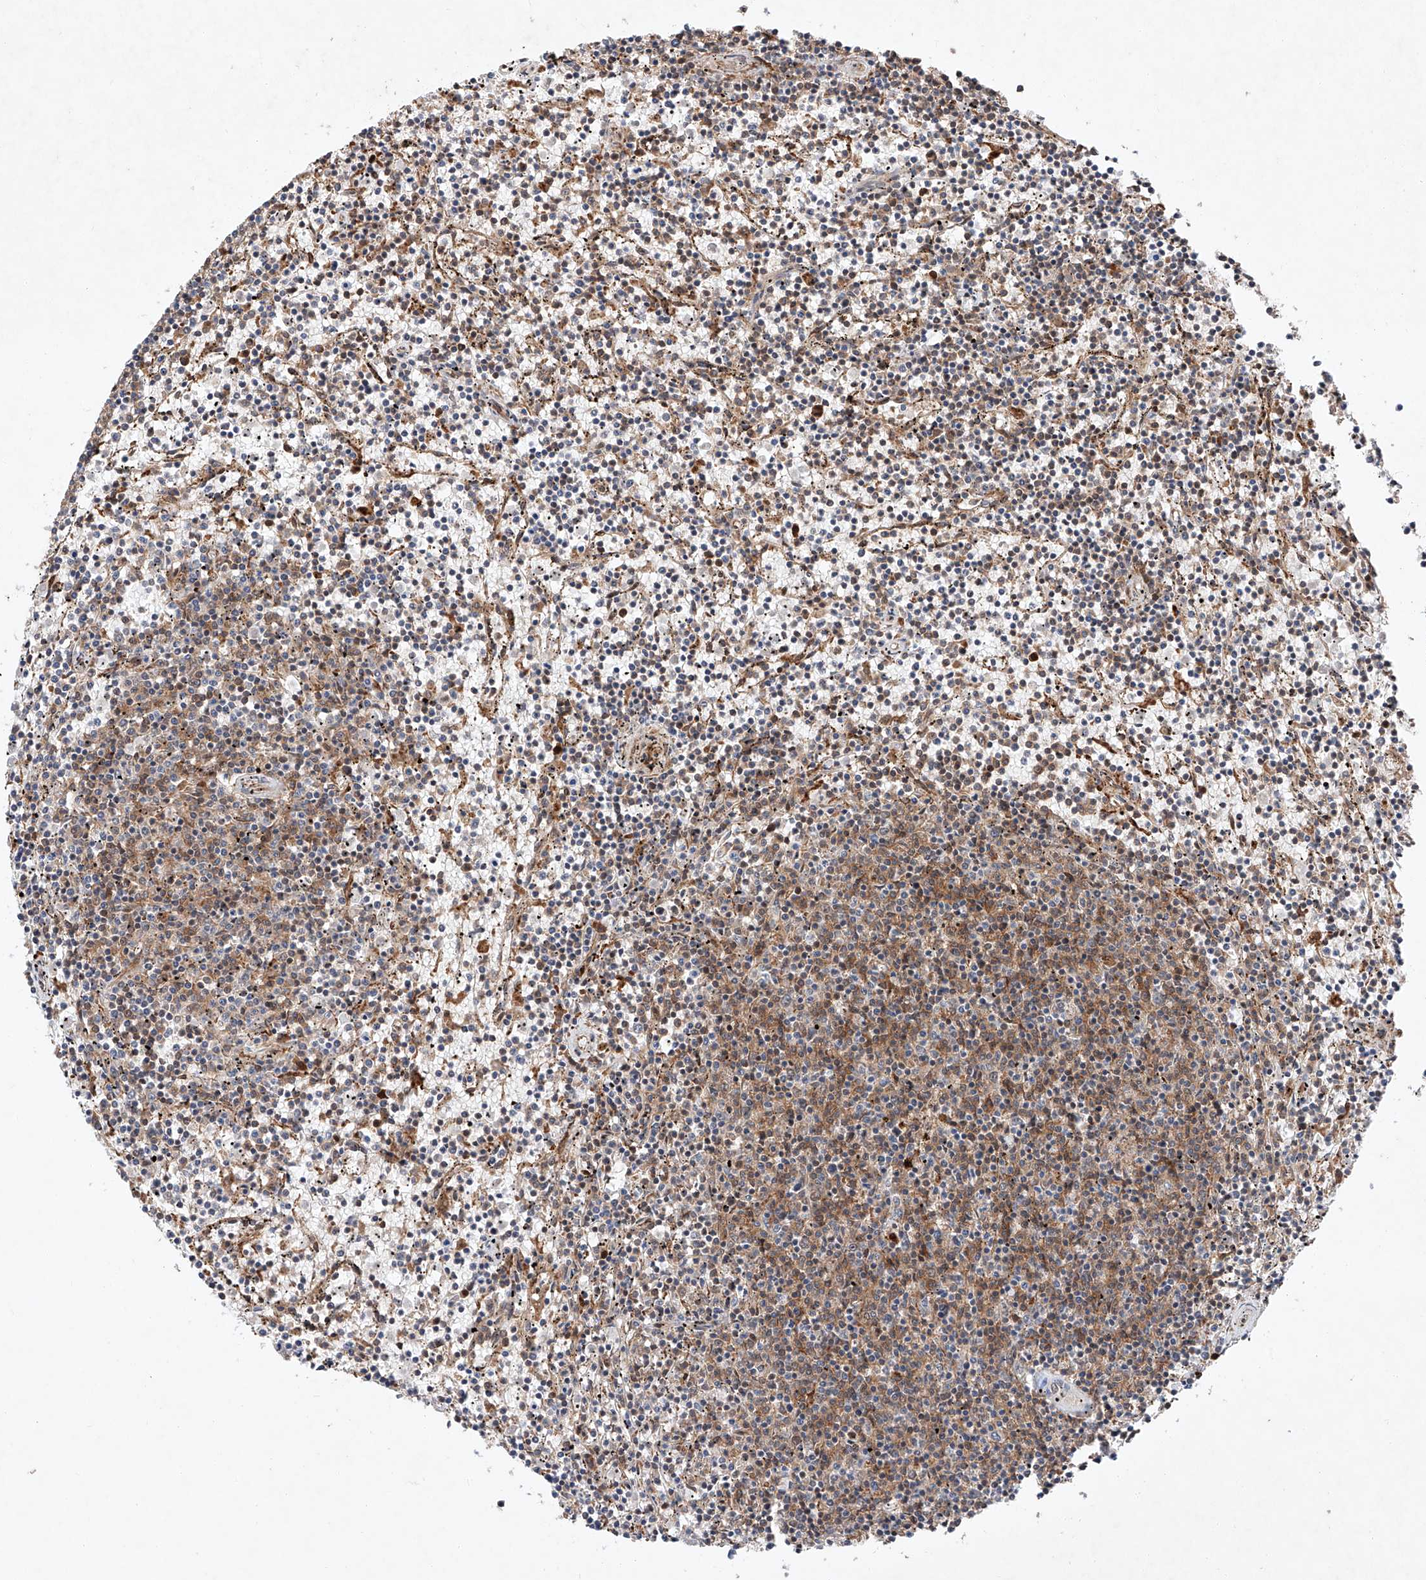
{"staining": {"intensity": "moderate", "quantity": "25%-75%", "location": "cytoplasmic/membranous"}, "tissue": "lymphoma", "cell_type": "Tumor cells", "image_type": "cancer", "snomed": [{"axis": "morphology", "description": "Malignant lymphoma, non-Hodgkin's type, Low grade"}, {"axis": "topography", "description": "Spleen"}], "caption": "Immunohistochemistry (IHC) micrograph of lymphoma stained for a protein (brown), which exhibits medium levels of moderate cytoplasmic/membranous staining in approximately 25%-75% of tumor cells.", "gene": "ZFP28", "patient": {"sex": "female", "age": 50}}